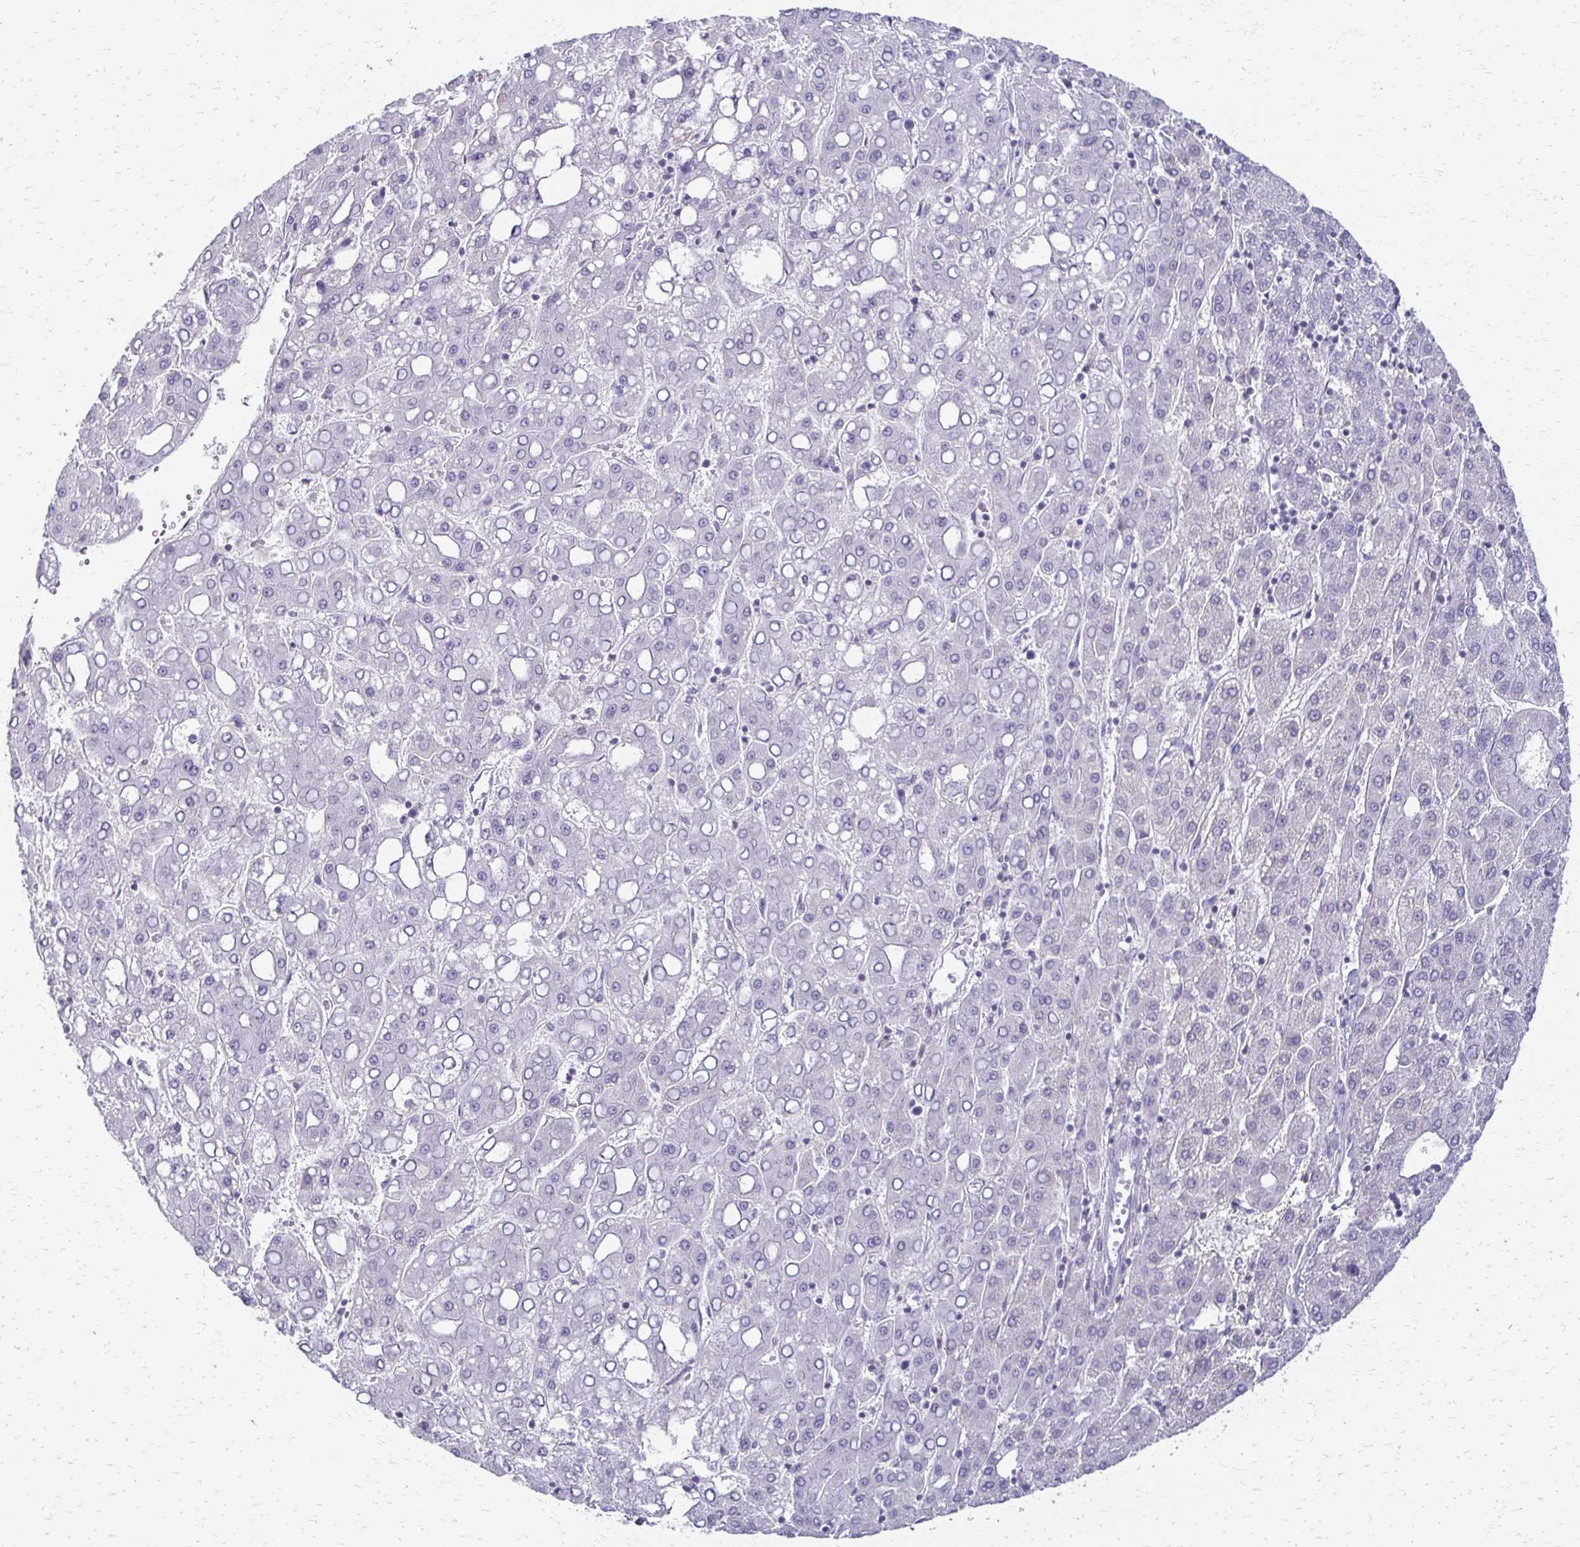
{"staining": {"intensity": "negative", "quantity": "none", "location": "none"}, "tissue": "liver cancer", "cell_type": "Tumor cells", "image_type": "cancer", "snomed": [{"axis": "morphology", "description": "Carcinoma, Hepatocellular, NOS"}, {"axis": "topography", "description": "Liver"}], "caption": "Liver hepatocellular carcinoma was stained to show a protein in brown. There is no significant staining in tumor cells.", "gene": "FCGR2B", "patient": {"sex": "male", "age": 65}}